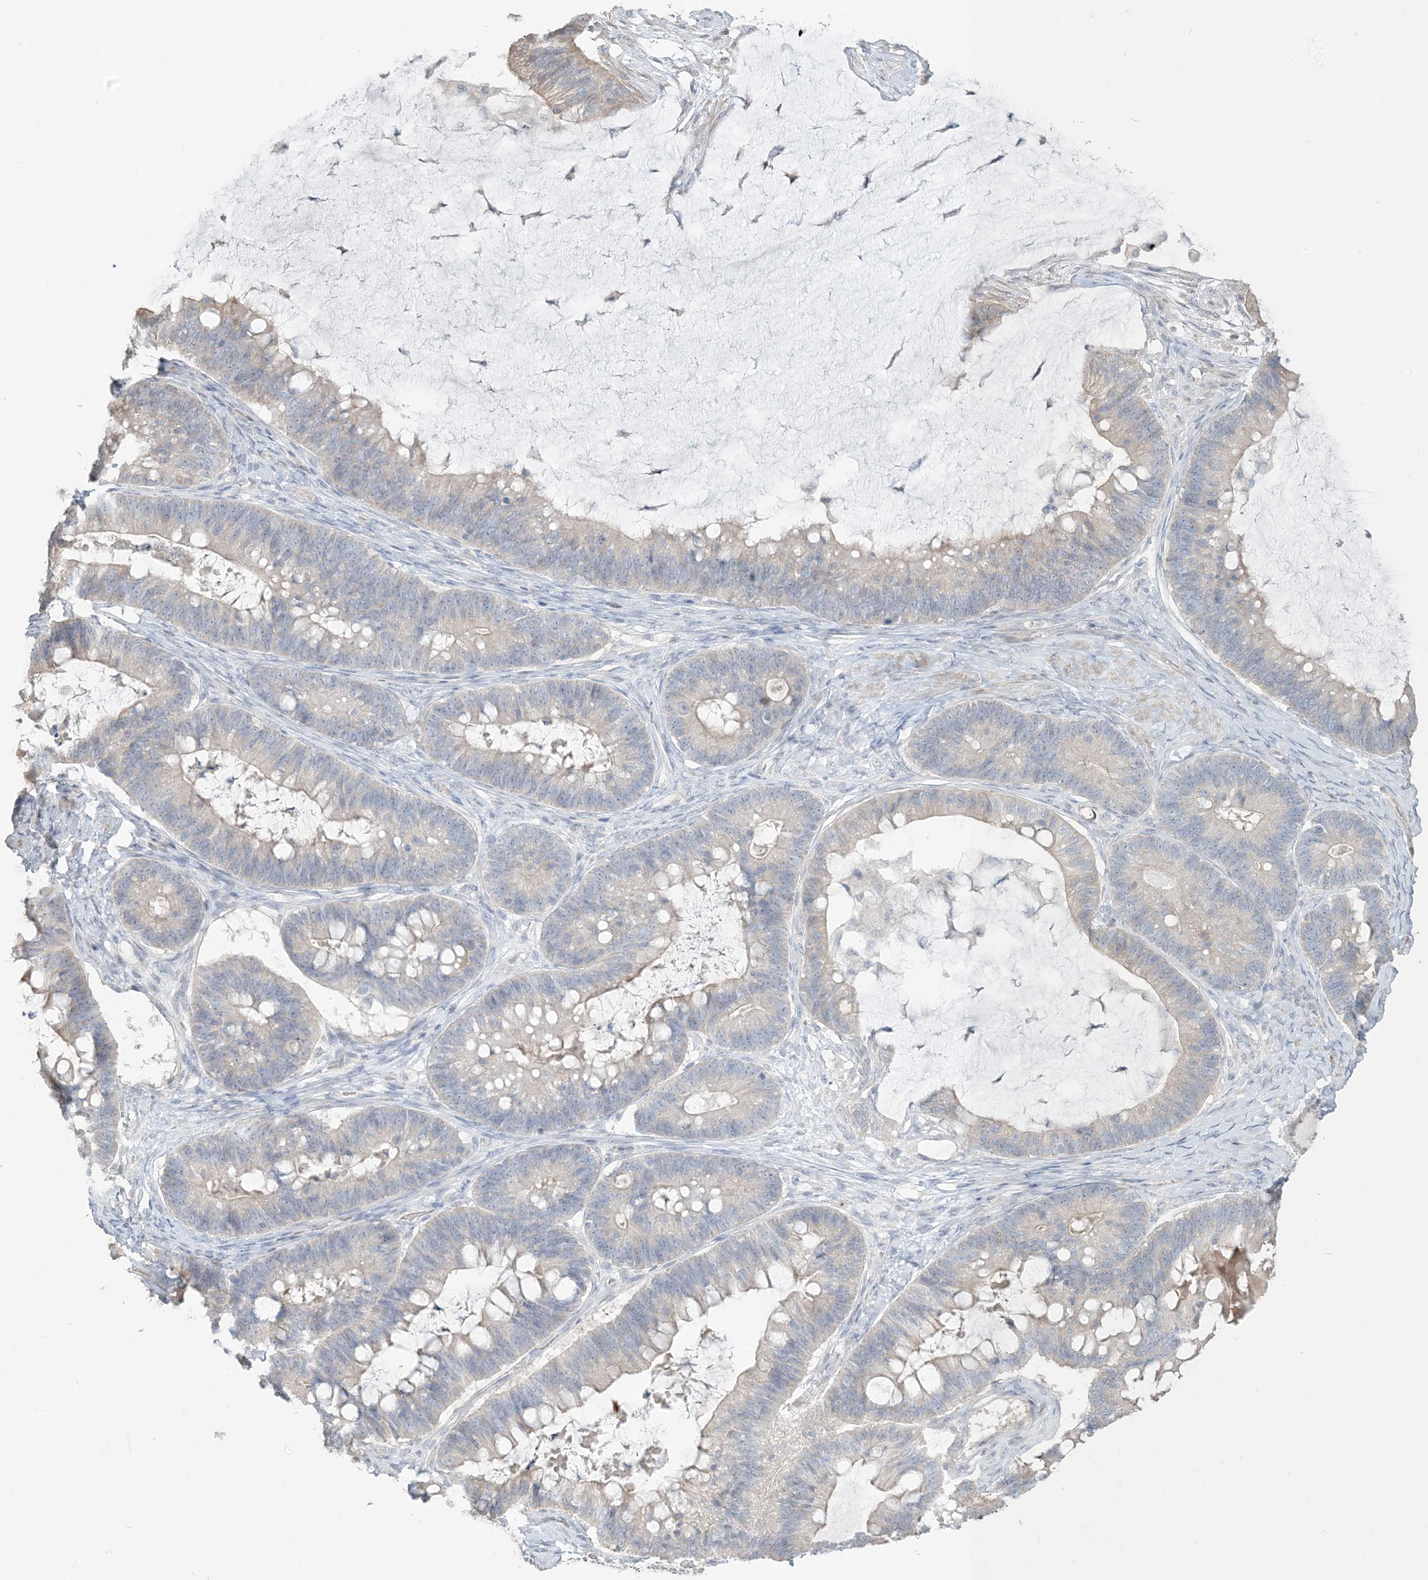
{"staining": {"intensity": "negative", "quantity": "none", "location": "none"}, "tissue": "ovarian cancer", "cell_type": "Tumor cells", "image_type": "cancer", "snomed": [{"axis": "morphology", "description": "Cystadenocarcinoma, mucinous, NOS"}, {"axis": "topography", "description": "Ovary"}], "caption": "High power microscopy photomicrograph of an immunohistochemistry (IHC) micrograph of ovarian cancer (mucinous cystadenocarcinoma), revealing no significant expression in tumor cells.", "gene": "NPHS2", "patient": {"sex": "female", "age": 61}}